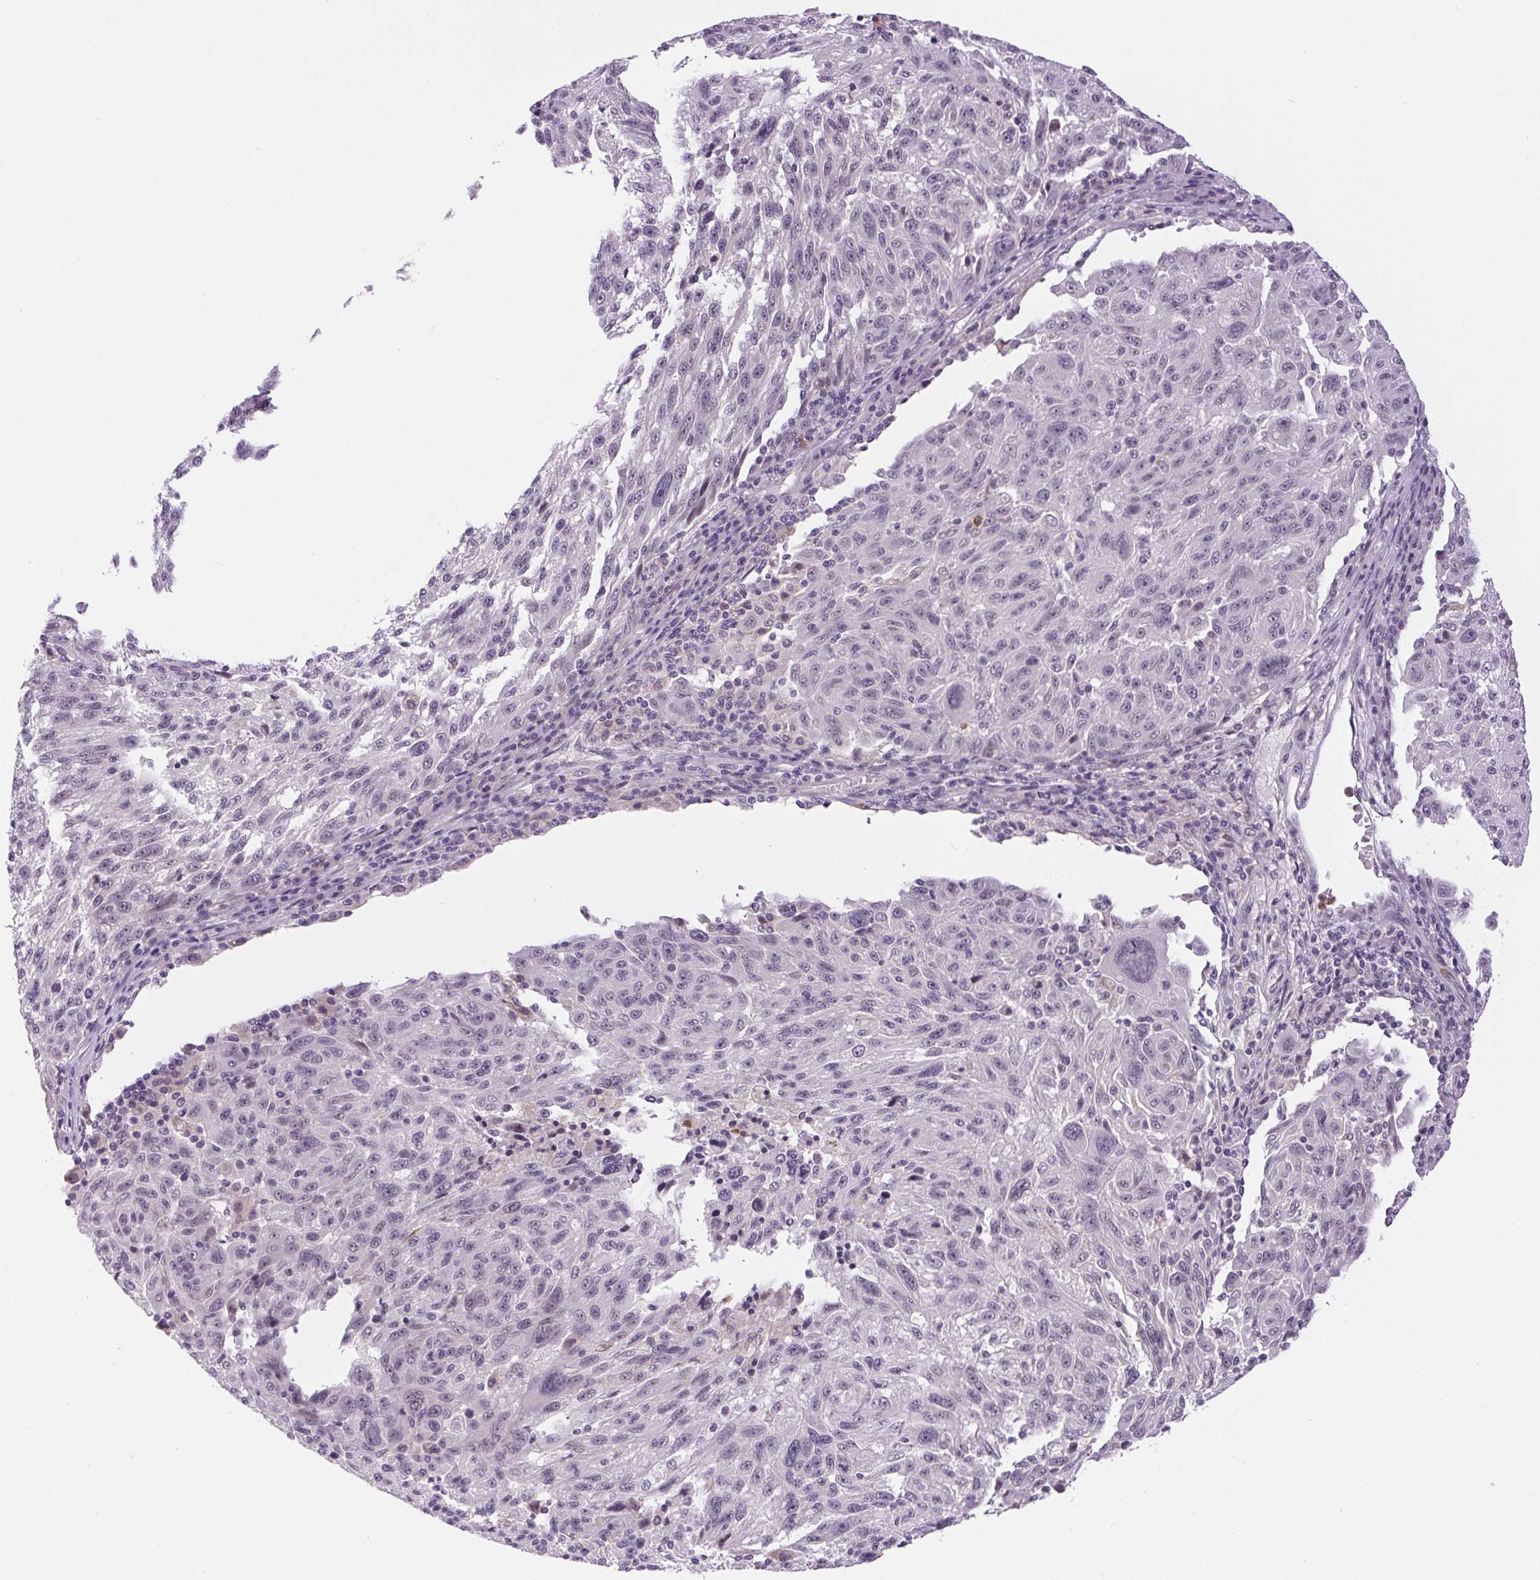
{"staining": {"intensity": "negative", "quantity": "none", "location": "none"}, "tissue": "melanoma", "cell_type": "Tumor cells", "image_type": "cancer", "snomed": [{"axis": "morphology", "description": "Malignant melanoma, NOS"}, {"axis": "topography", "description": "Skin"}], "caption": "The micrograph shows no significant staining in tumor cells of malignant melanoma.", "gene": "SGF29", "patient": {"sex": "male", "age": 53}}